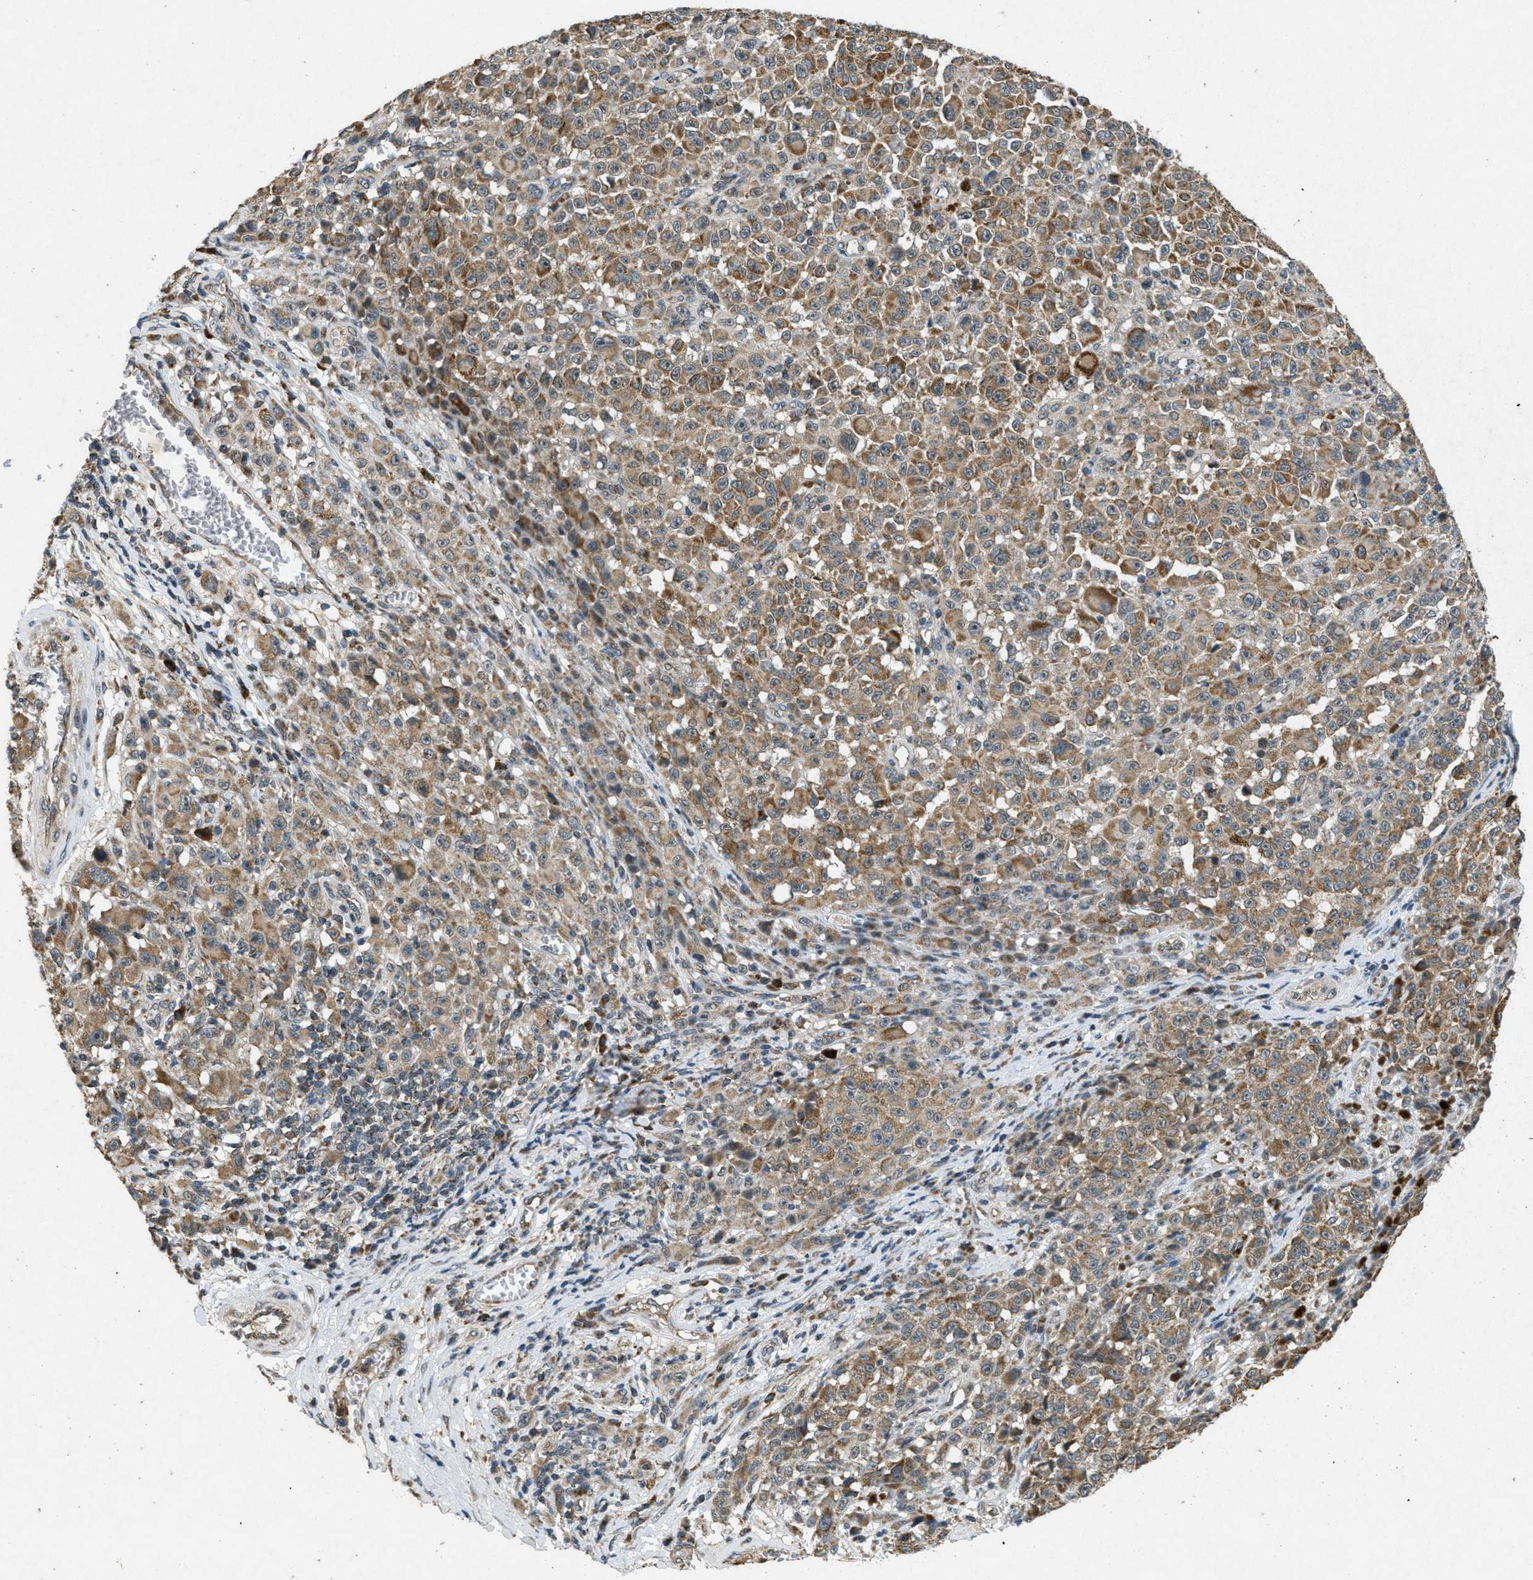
{"staining": {"intensity": "moderate", "quantity": ">75%", "location": "cytoplasmic/membranous"}, "tissue": "melanoma", "cell_type": "Tumor cells", "image_type": "cancer", "snomed": [{"axis": "morphology", "description": "Malignant melanoma, NOS"}, {"axis": "topography", "description": "Skin"}], "caption": "Moderate cytoplasmic/membranous staining is present in about >75% of tumor cells in malignant melanoma. (DAB IHC with brightfield microscopy, high magnification).", "gene": "PPP1R15A", "patient": {"sex": "female", "age": 82}}